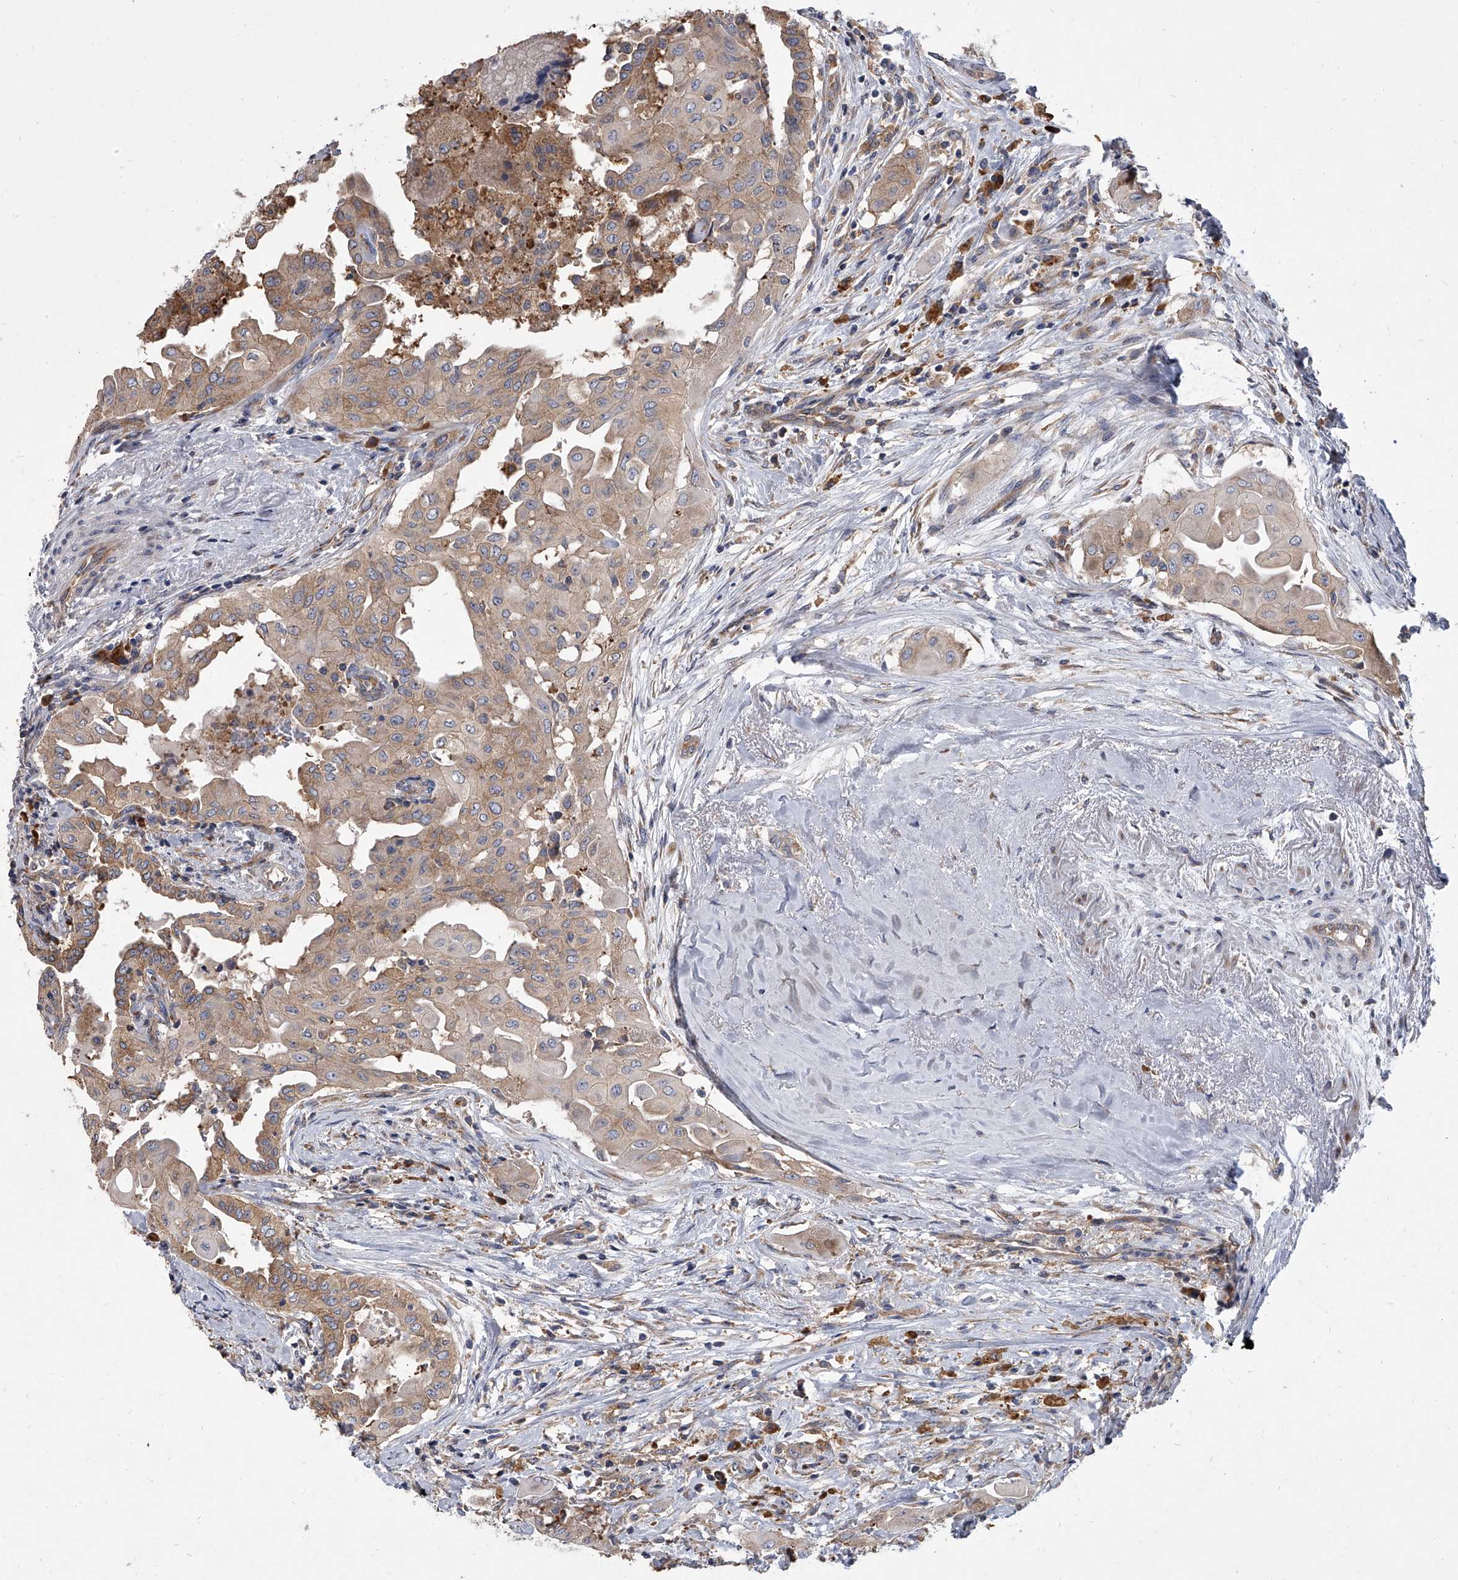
{"staining": {"intensity": "weak", "quantity": "25%-75%", "location": "cytoplasmic/membranous"}, "tissue": "thyroid cancer", "cell_type": "Tumor cells", "image_type": "cancer", "snomed": [{"axis": "morphology", "description": "Papillary adenocarcinoma, NOS"}, {"axis": "topography", "description": "Thyroid gland"}], "caption": "Immunohistochemistry (IHC) (DAB) staining of thyroid cancer demonstrates weak cytoplasmic/membranous protein positivity in approximately 25%-75% of tumor cells. (DAB IHC, brown staining for protein, blue staining for nuclei).", "gene": "EIF2S2", "patient": {"sex": "female", "age": 59}}